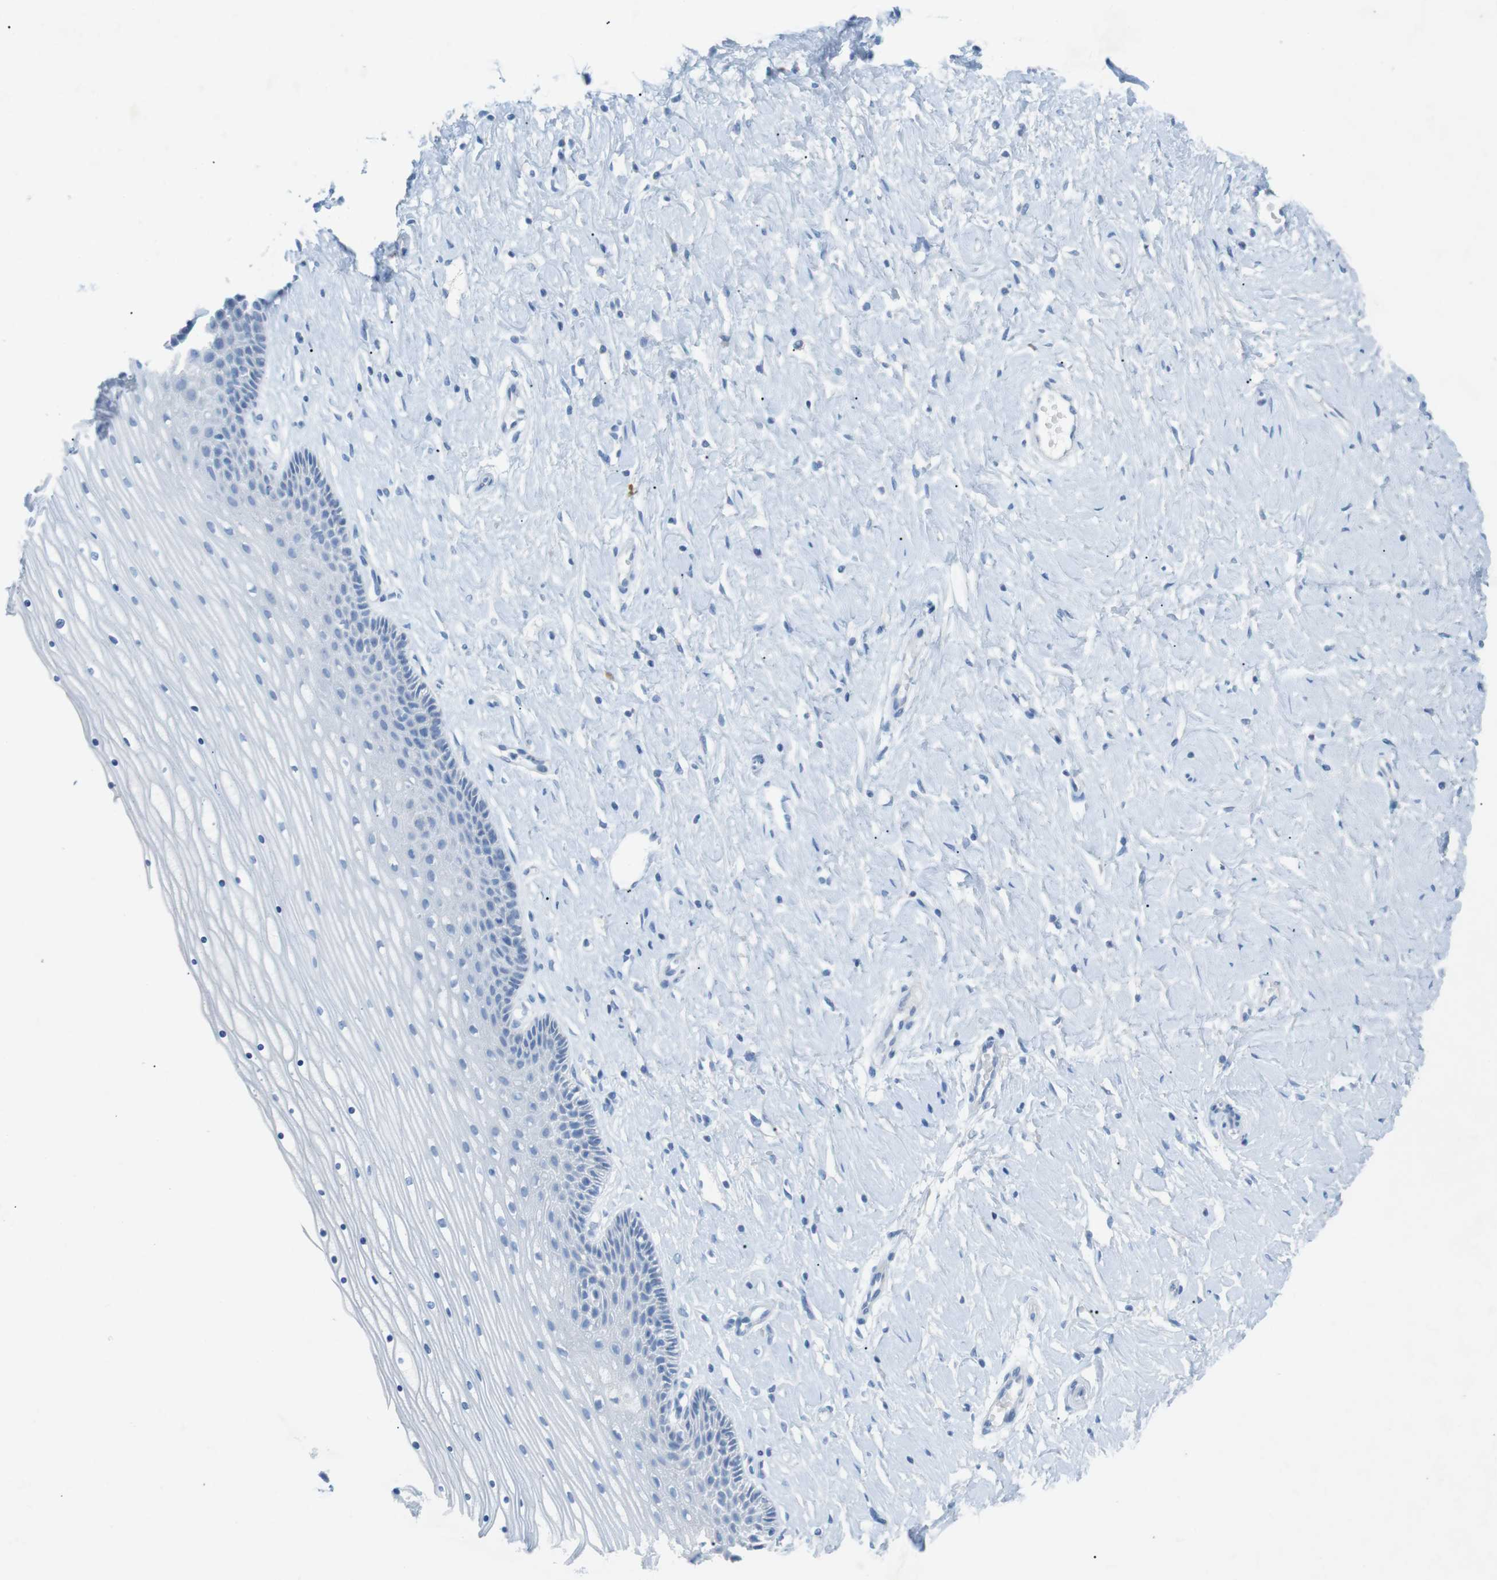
{"staining": {"intensity": "negative", "quantity": "none", "location": "none"}, "tissue": "cervix", "cell_type": "Glandular cells", "image_type": "normal", "snomed": [{"axis": "morphology", "description": "Normal tissue, NOS"}, {"axis": "topography", "description": "Cervix"}], "caption": "Benign cervix was stained to show a protein in brown. There is no significant positivity in glandular cells. (Brightfield microscopy of DAB (3,3'-diaminobenzidine) immunohistochemistry (IHC) at high magnification).", "gene": "SALL4", "patient": {"sex": "female", "age": 39}}